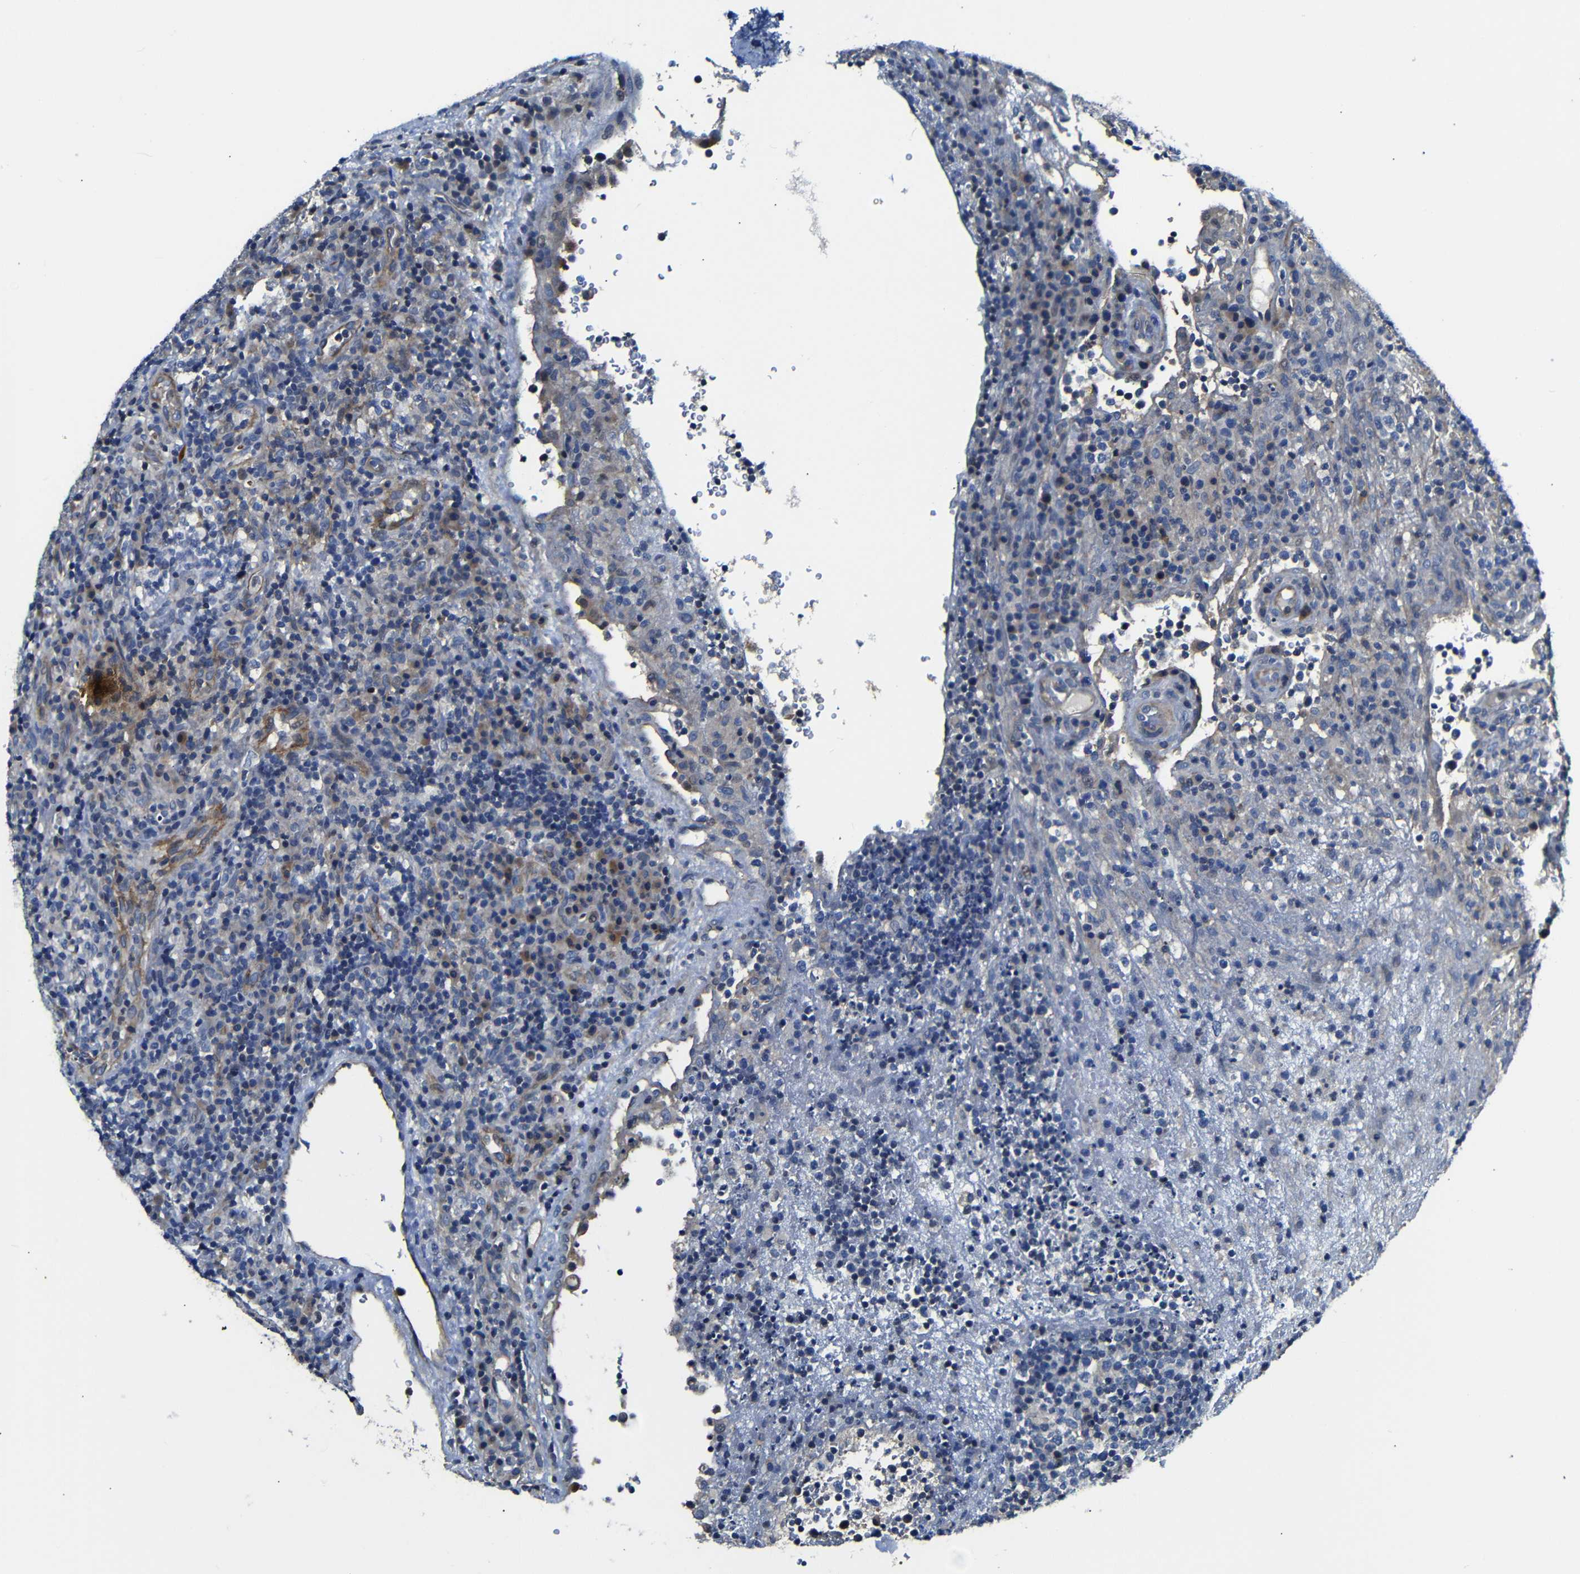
{"staining": {"intensity": "weak", "quantity": "25%-75%", "location": "cytoplasmic/membranous"}, "tissue": "lymphoma", "cell_type": "Tumor cells", "image_type": "cancer", "snomed": [{"axis": "morphology", "description": "Malignant lymphoma, non-Hodgkin's type, High grade"}, {"axis": "topography", "description": "Lymph node"}], "caption": "Protein analysis of lymphoma tissue shows weak cytoplasmic/membranous positivity in about 25%-75% of tumor cells. (DAB = brown stain, brightfield microscopy at high magnification).", "gene": "AFDN", "patient": {"sex": "female", "age": 76}}